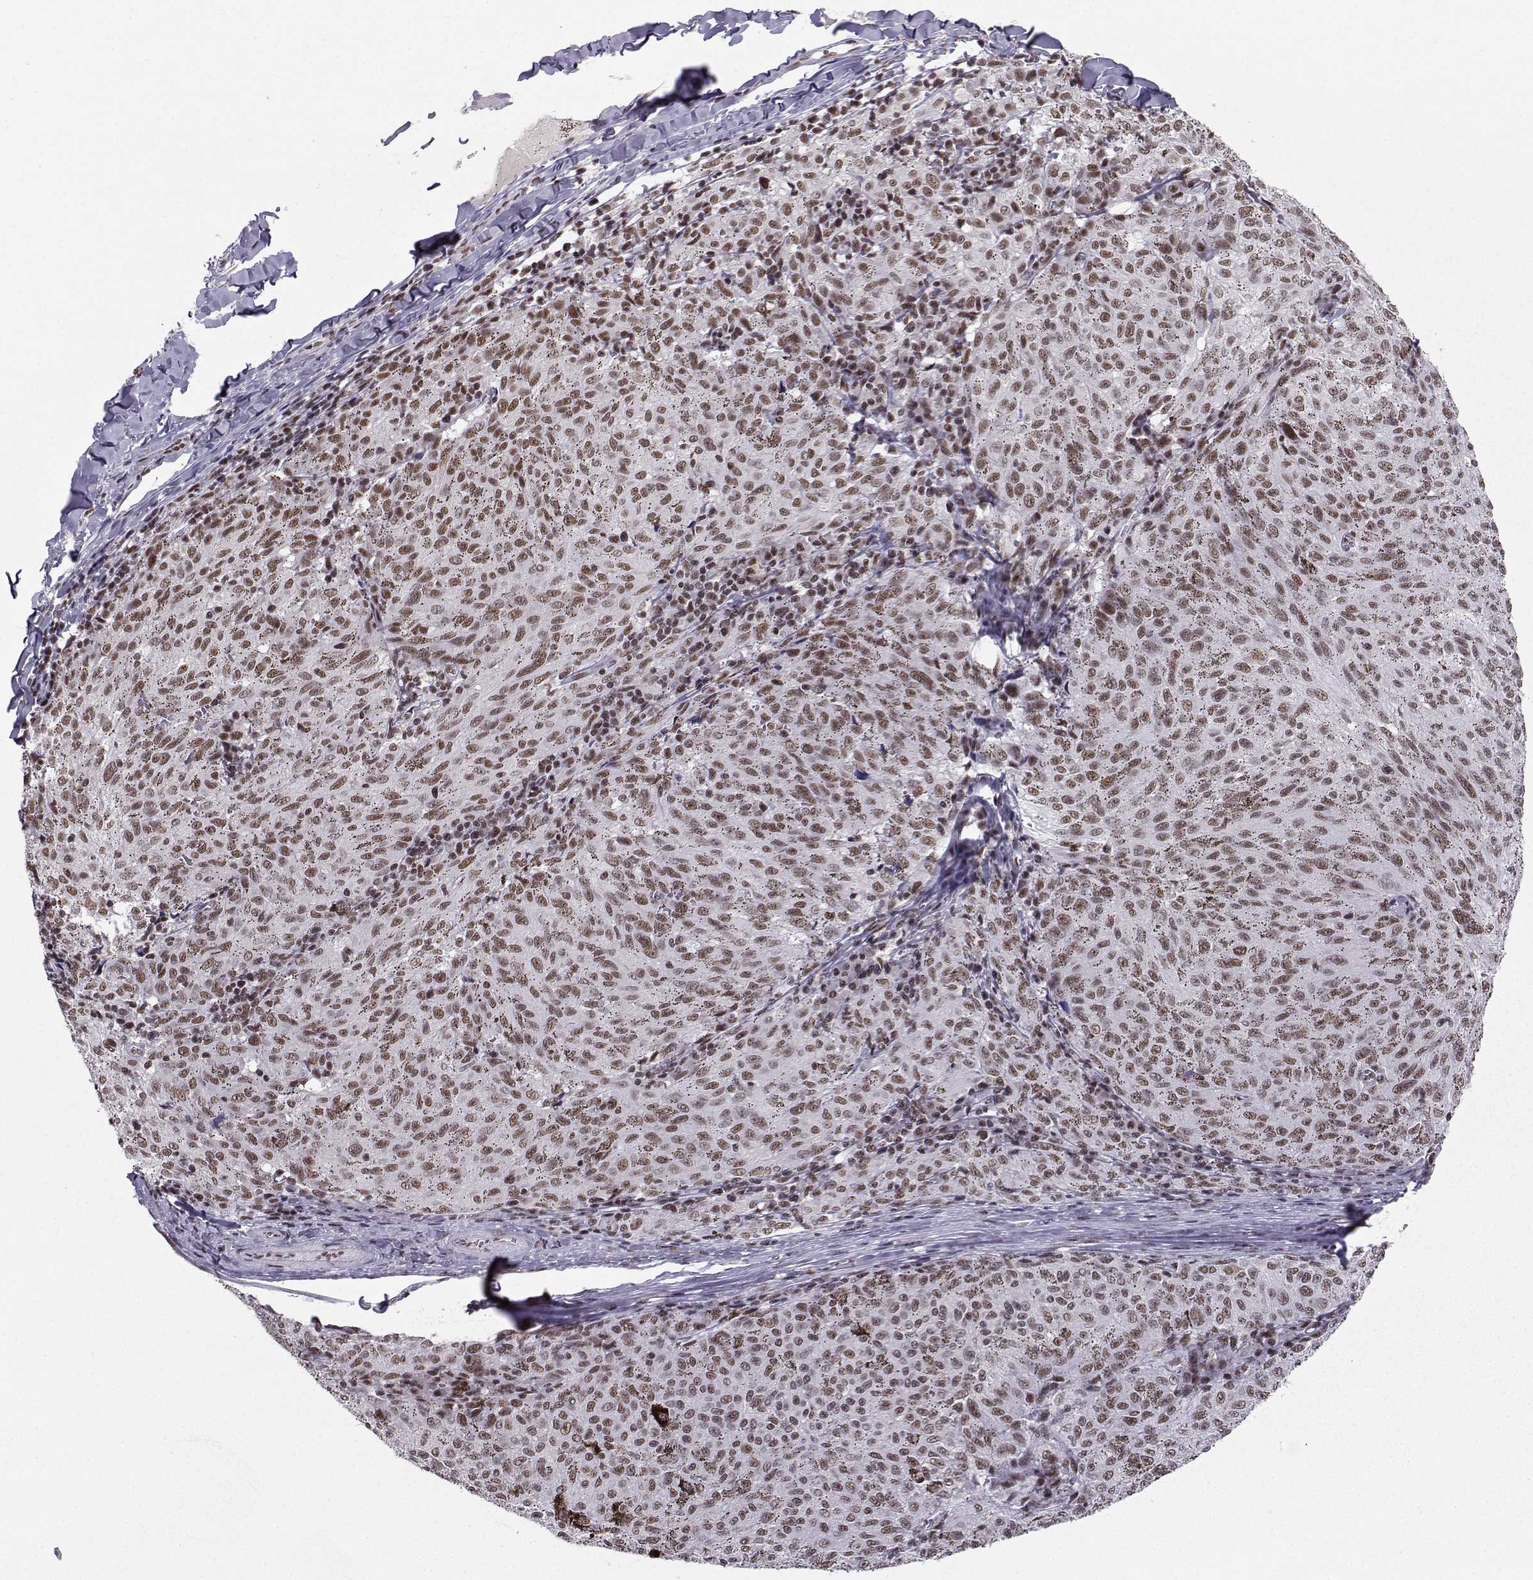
{"staining": {"intensity": "weak", "quantity": ">75%", "location": "nuclear"}, "tissue": "melanoma", "cell_type": "Tumor cells", "image_type": "cancer", "snomed": [{"axis": "morphology", "description": "Malignant melanoma, NOS"}, {"axis": "topography", "description": "Skin"}], "caption": "A photomicrograph of melanoma stained for a protein shows weak nuclear brown staining in tumor cells. (brown staining indicates protein expression, while blue staining denotes nuclei).", "gene": "SNRPB2", "patient": {"sex": "female", "age": 72}}